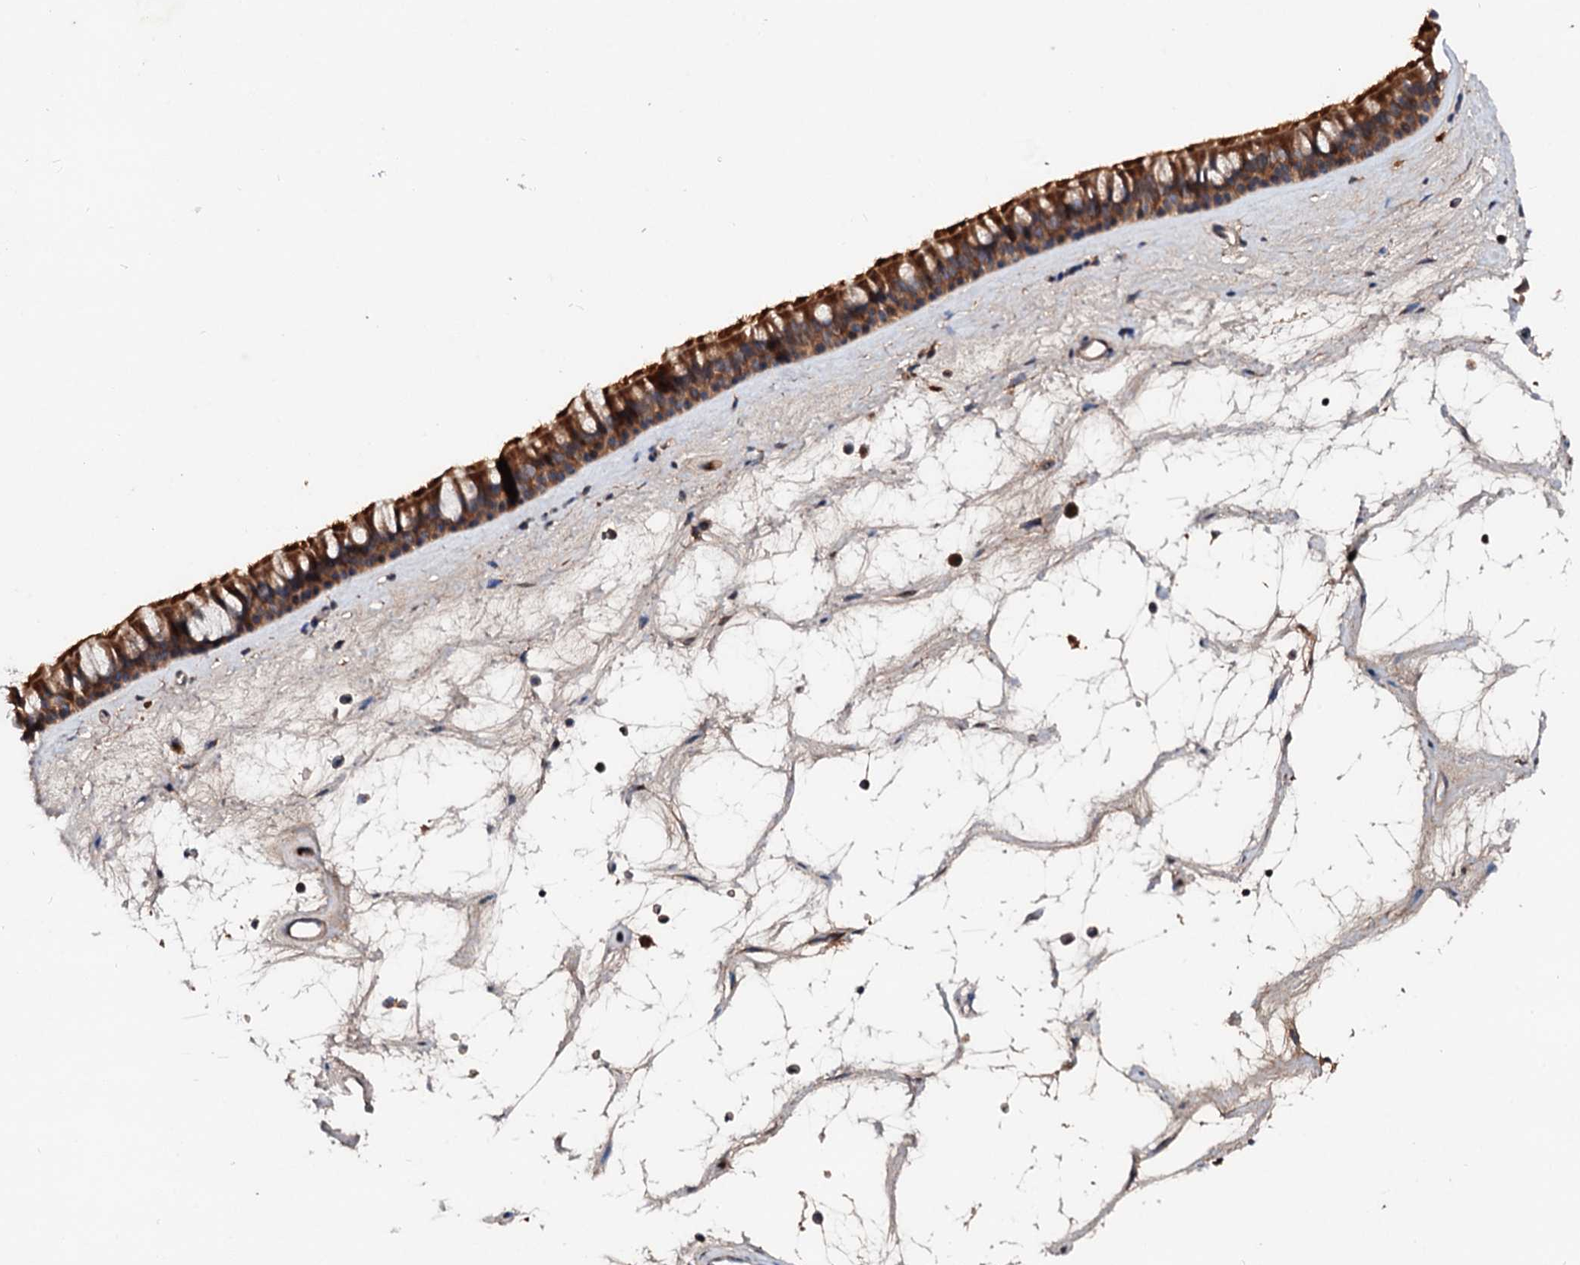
{"staining": {"intensity": "strong", "quantity": ">75%", "location": "cytoplasmic/membranous"}, "tissue": "nasopharynx", "cell_type": "Respiratory epithelial cells", "image_type": "normal", "snomed": [{"axis": "morphology", "description": "Normal tissue, NOS"}, {"axis": "topography", "description": "Nasopharynx"}], "caption": "About >75% of respiratory epithelial cells in benign nasopharynx demonstrate strong cytoplasmic/membranous protein staining as visualized by brown immunohistochemical staining.", "gene": "EXTL1", "patient": {"sex": "male", "age": 64}}